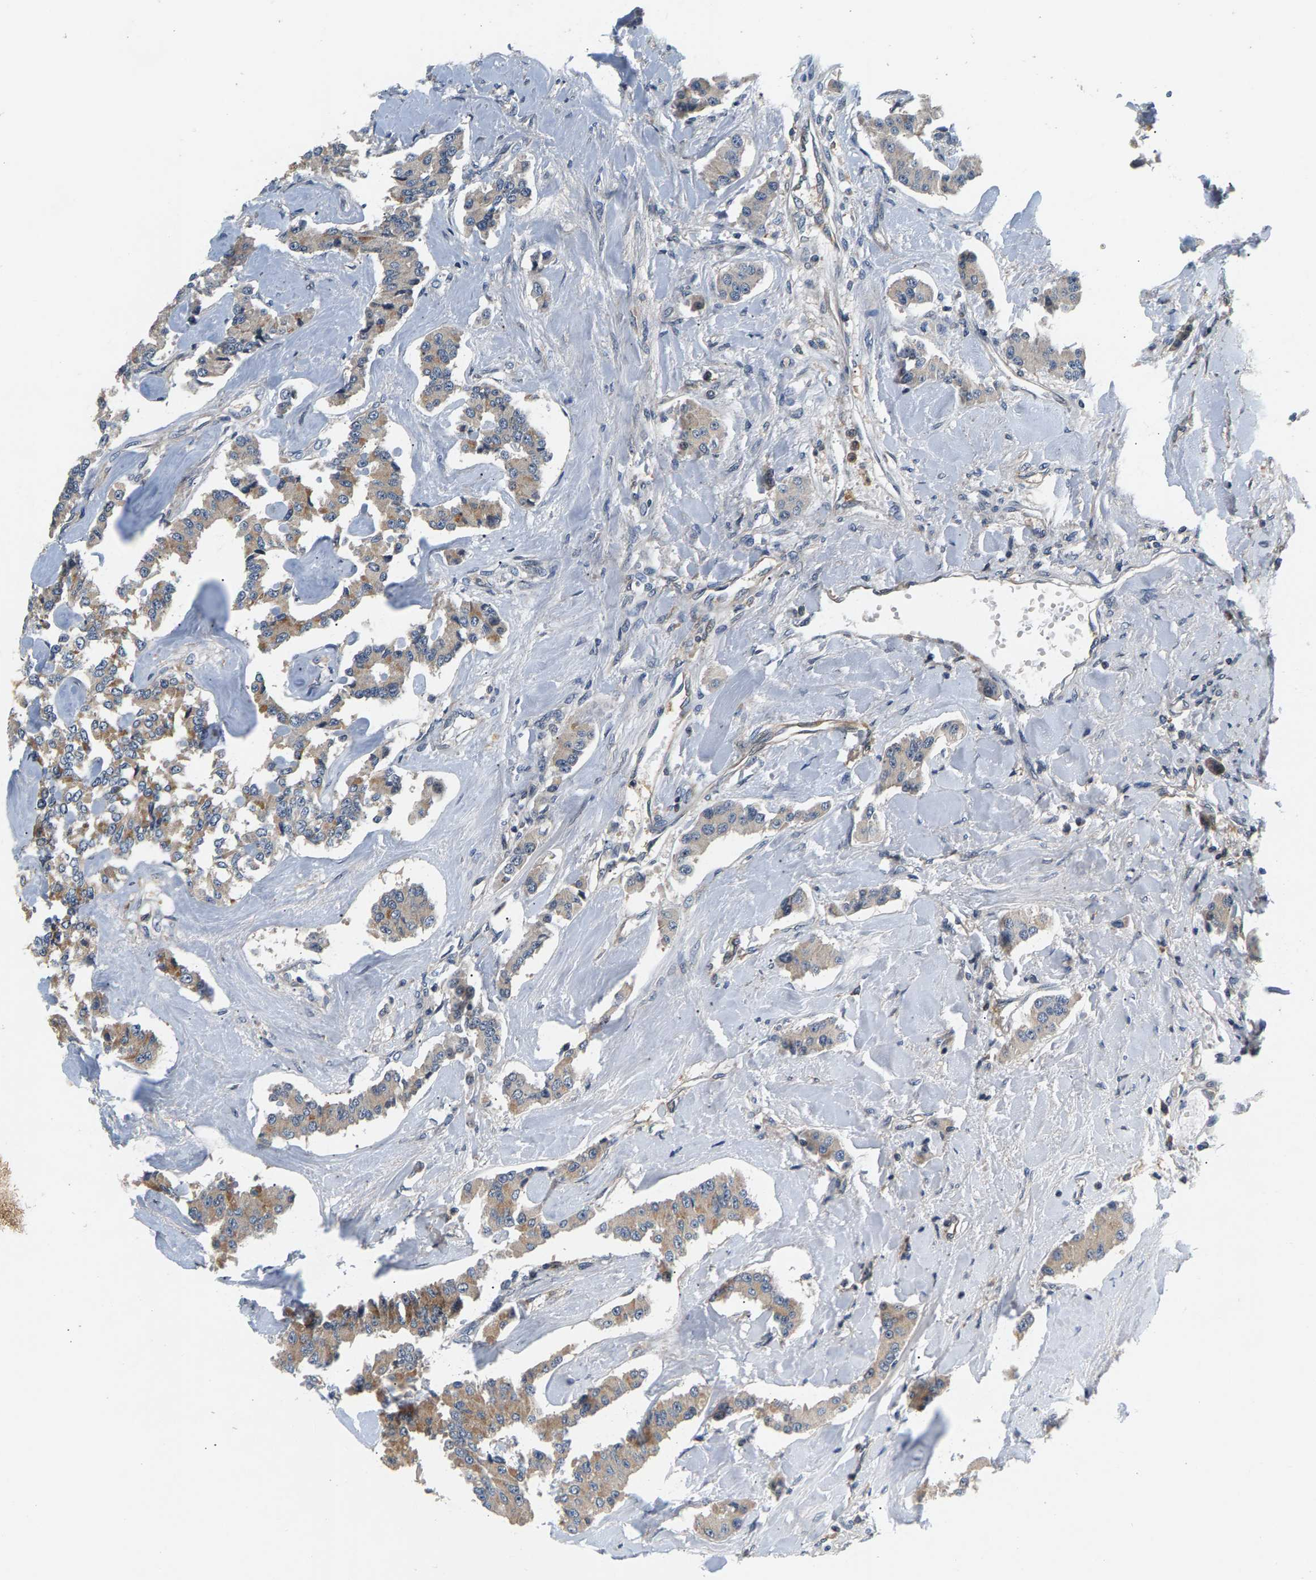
{"staining": {"intensity": "weak", "quantity": "<25%", "location": "cytoplasmic/membranous"}, "tissue": "carcinoid", "cell_type": "Tumor cells", "image_type": "cancer", "snomed": [{"axis": "morphology", "description": "Carcinoid, malignant, NOS"}, {"axis": "topography", "description": "Pancreas"}], "caption": "Immunohistochemical staining of human carcinoid exhibits no significant positivity in tumor cells.", "gene": "FAM78A", "patient": {"sex": "male", "age": 41}}